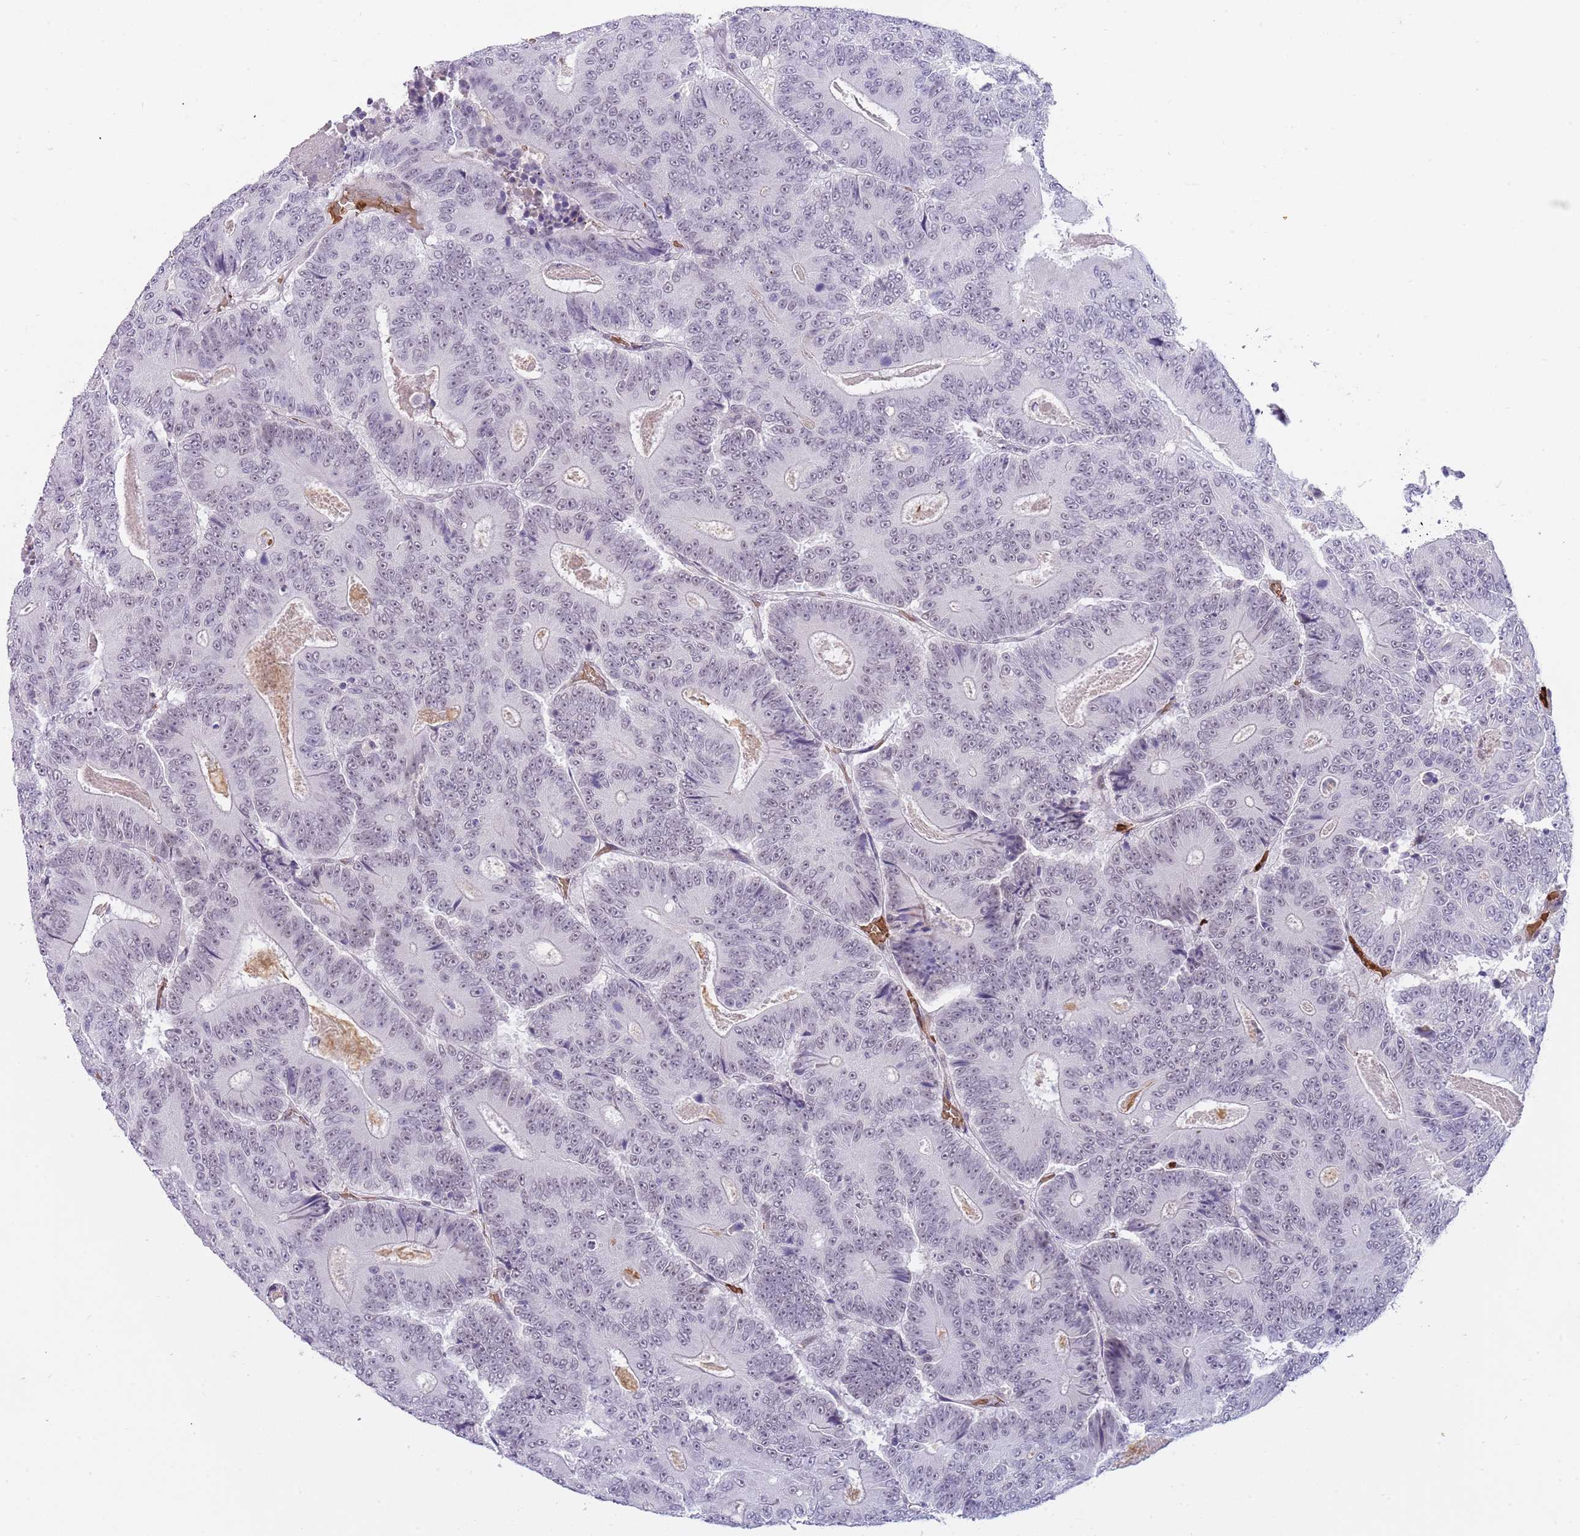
{"staining": {"intensity": "weak", "quantity": "25%-75%", "location": "nuclear"}, "tissue": "colorectal cancer", "cell_type": "Tumor cells", "image_type": "cancer", "snomed": [{"axis": "morphology", "description": "Adenocarcinoma, NOS"}, {"axis": "topography", "description": "Colon"}], "caption": "Tumor cells reveal low levels of weak nuclear staining in about 25%-75% of cells in human adenocarcinoma (colorectal).", "gene": "LYPD6B", "patient": {"sex": "male", "age": 83}}